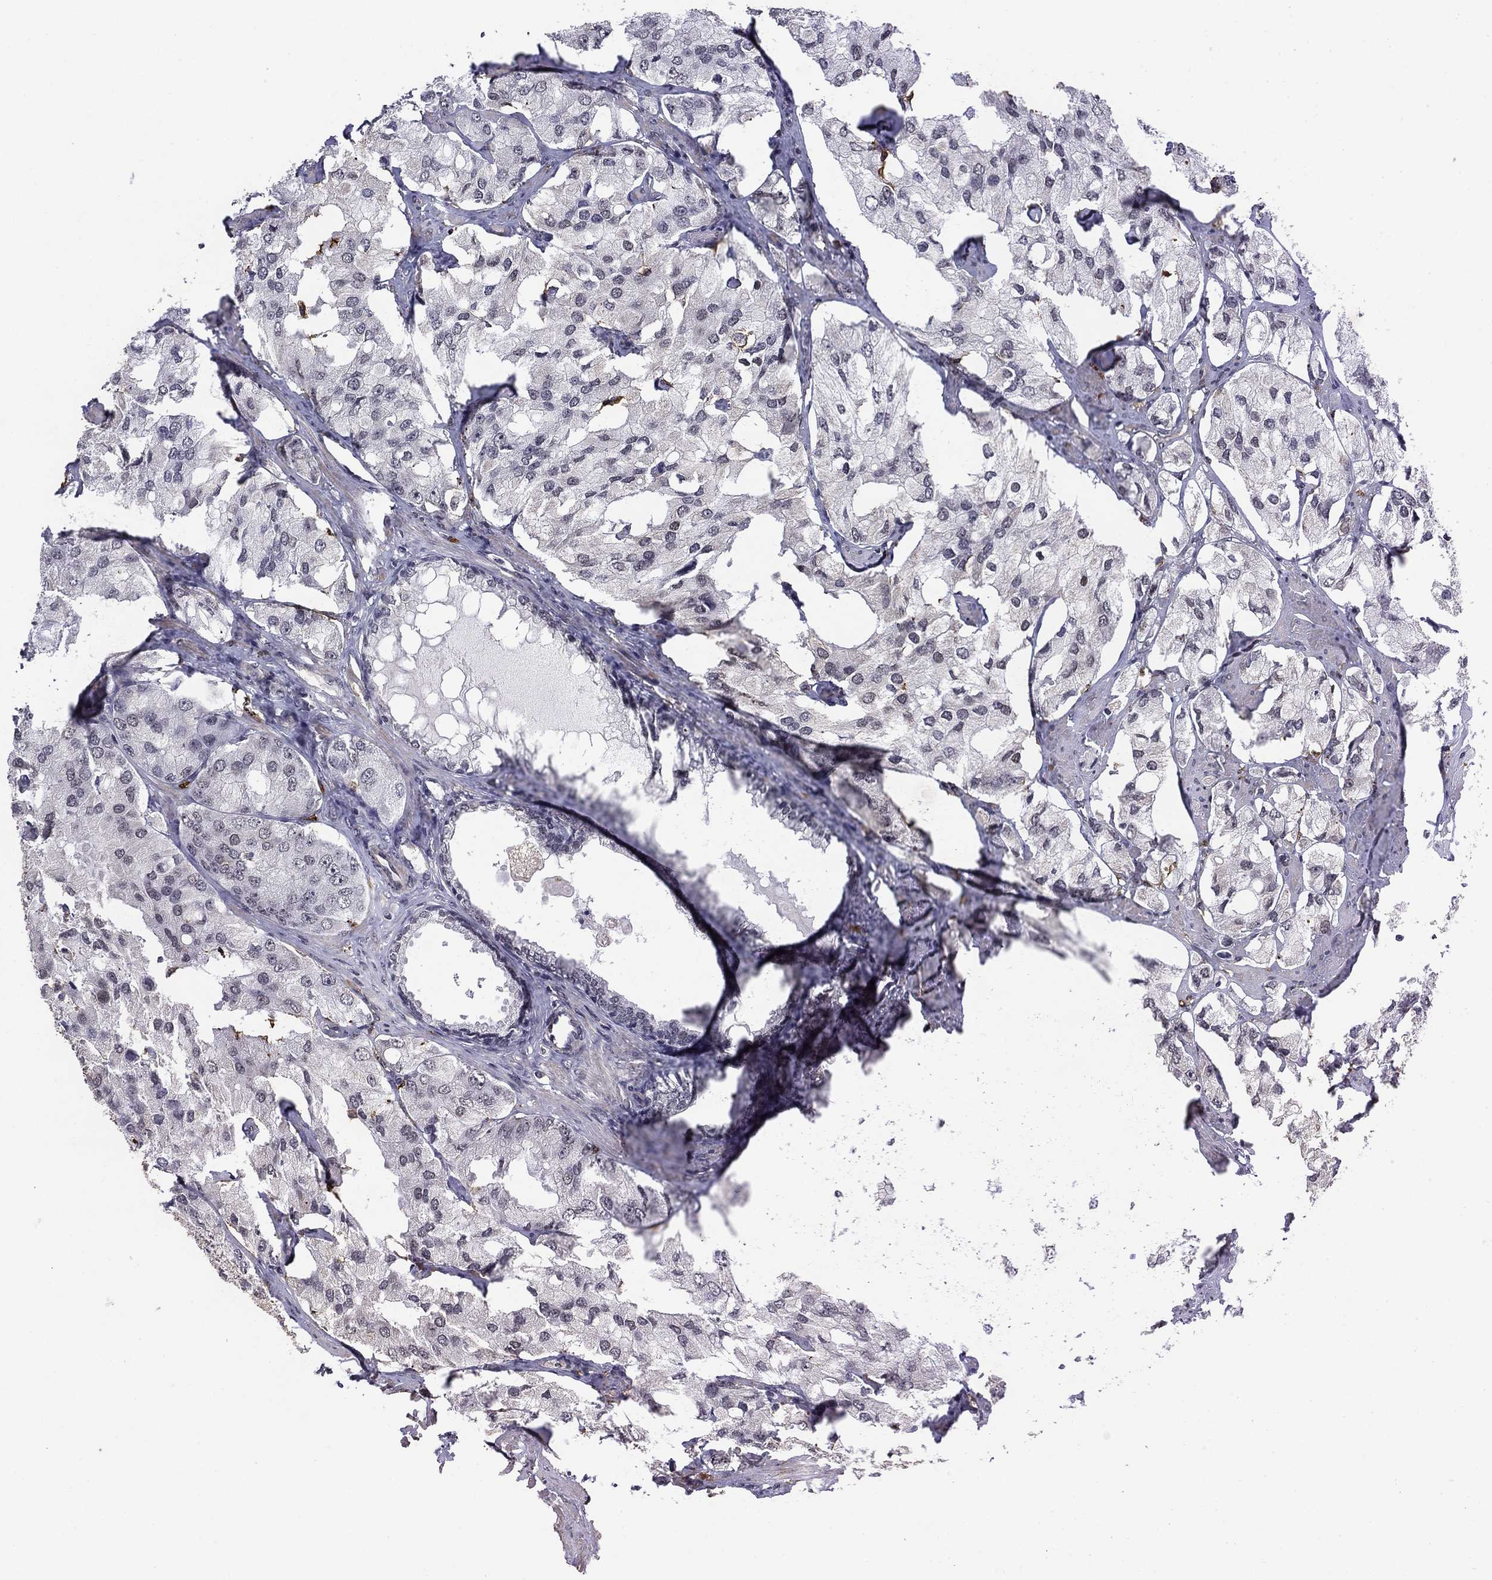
{"staining": {"intensity": "moderate", "quantity": "<25%", "location": "nuclear"}, "tissue": "prostate cancer", "cell_type": "Tumor cells", "image_type": "cancer", "snomed": [{"axis": "morphology", "description": "Adenocarcinoma, NOS"}, {"axis": "topography", "description": "Prostate and seminal vesicle, NOS"}, {"axis": "topography", "description": "Prostate"}], "caption": "The image reveals immunohistochemical staining of prostate adenocarcinoma. There is moderate nuclear positivity is seen in about <25% of tumor cells. The staining was performed using DAB to visualize the protein expression in brown, while the nuclei were stained in blue with hematoxylin (Magnification: 20x).", "gene": "GRIA3", "patient": {"sex": "male", "age": 64}}